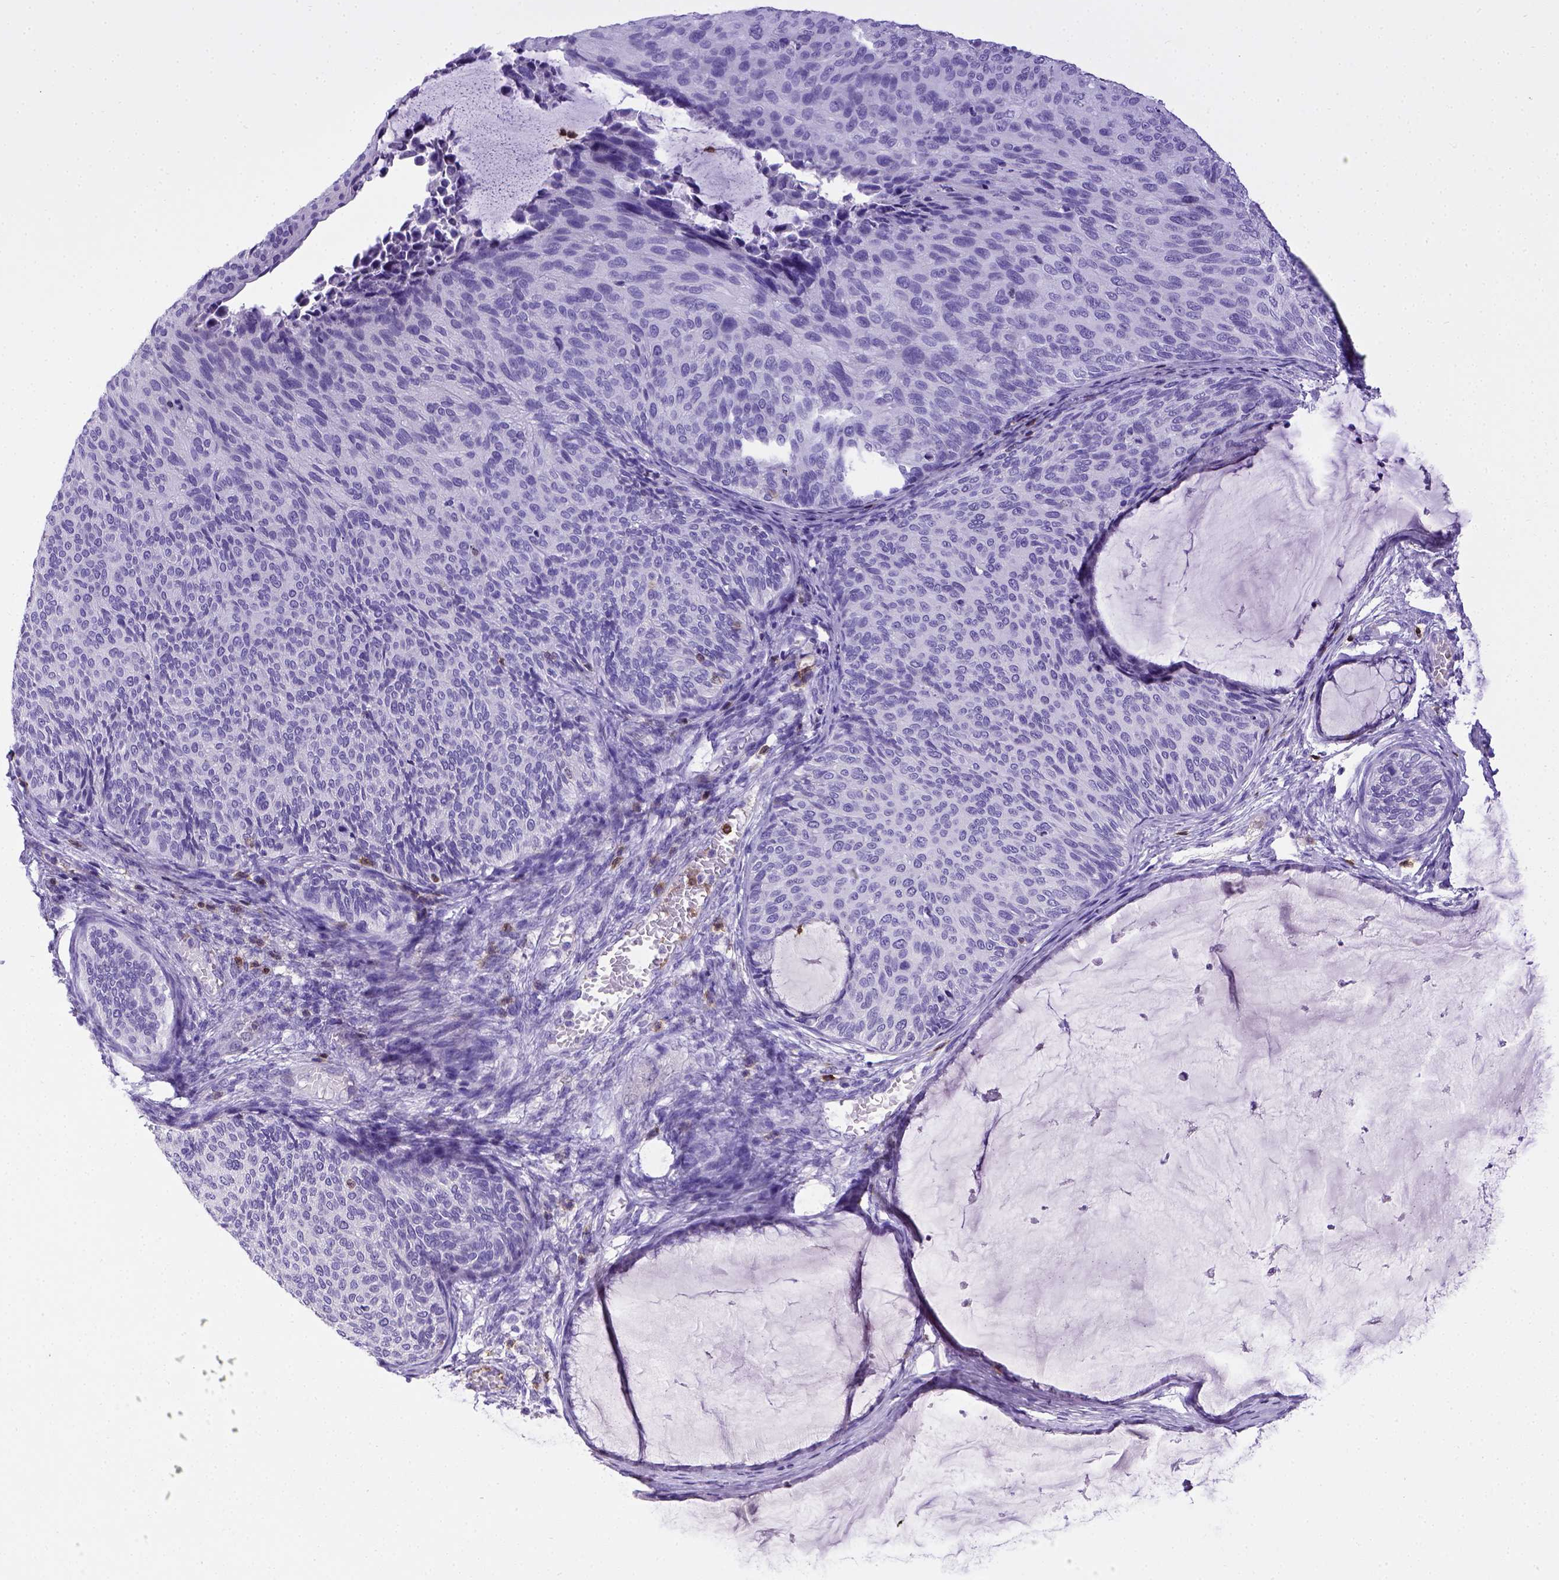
{"staining": {"intensity": "negative", "quantity": "none", "location": "none"}, "tissue": "cervical cancer", "cell_type": "Tumor cells", "image_type": "cancer", "snomed": [{"axis": "morphology", "description": "Squamous cell carcinoma, NOS"}, {"axis": "topography", "description": "Cervix"}], "caption": "Image shows no significant protein expression in tumor cells of squamous cell carcinoma (cervical).", "gene": "CD3E", "patient": {"sex": "female", "age": 36}}